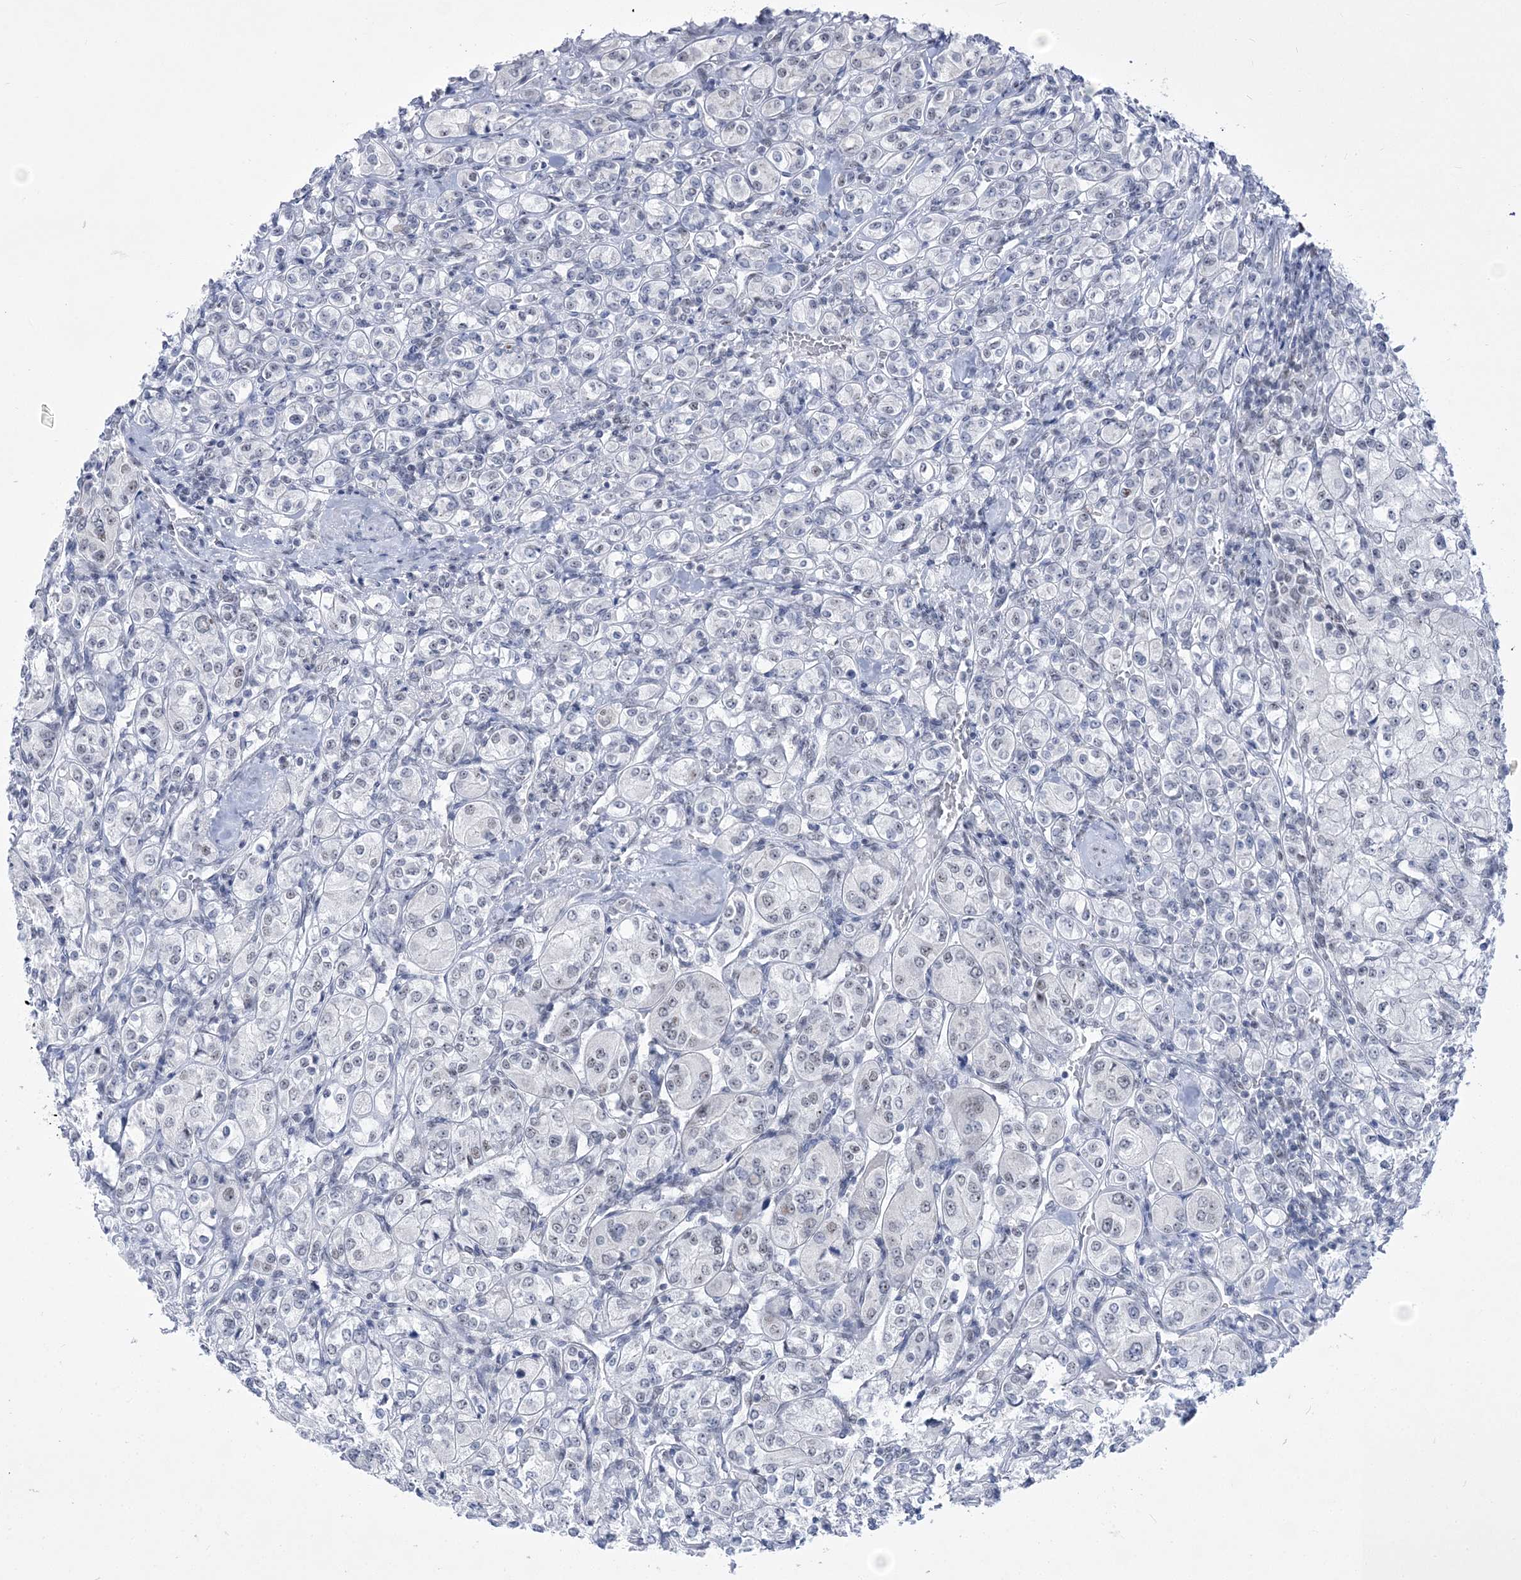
{"staining": {"intensity": "negative", "quantity": "none", "location": "none"}, "tissue": "renal cancer", "cell_type": "Tumor cells", "image_type": "cancer", "snomed": [{"axis": "morphology", "description": "Adenocarcinoma, NOS"}, {"axis": "topography", "description": "Kidney"}], "caption": "High power microscopy photomicrograph of an immunohistochemistry (IHC) micrograph of renal cancer (adenocarcinoma), revealing no significant expression in tumor cells. (DAB immunohistochemistry with hematoxylin counter stain).", "gene": "NSUN2", "patient": {"sex": "male", "age": 77}}